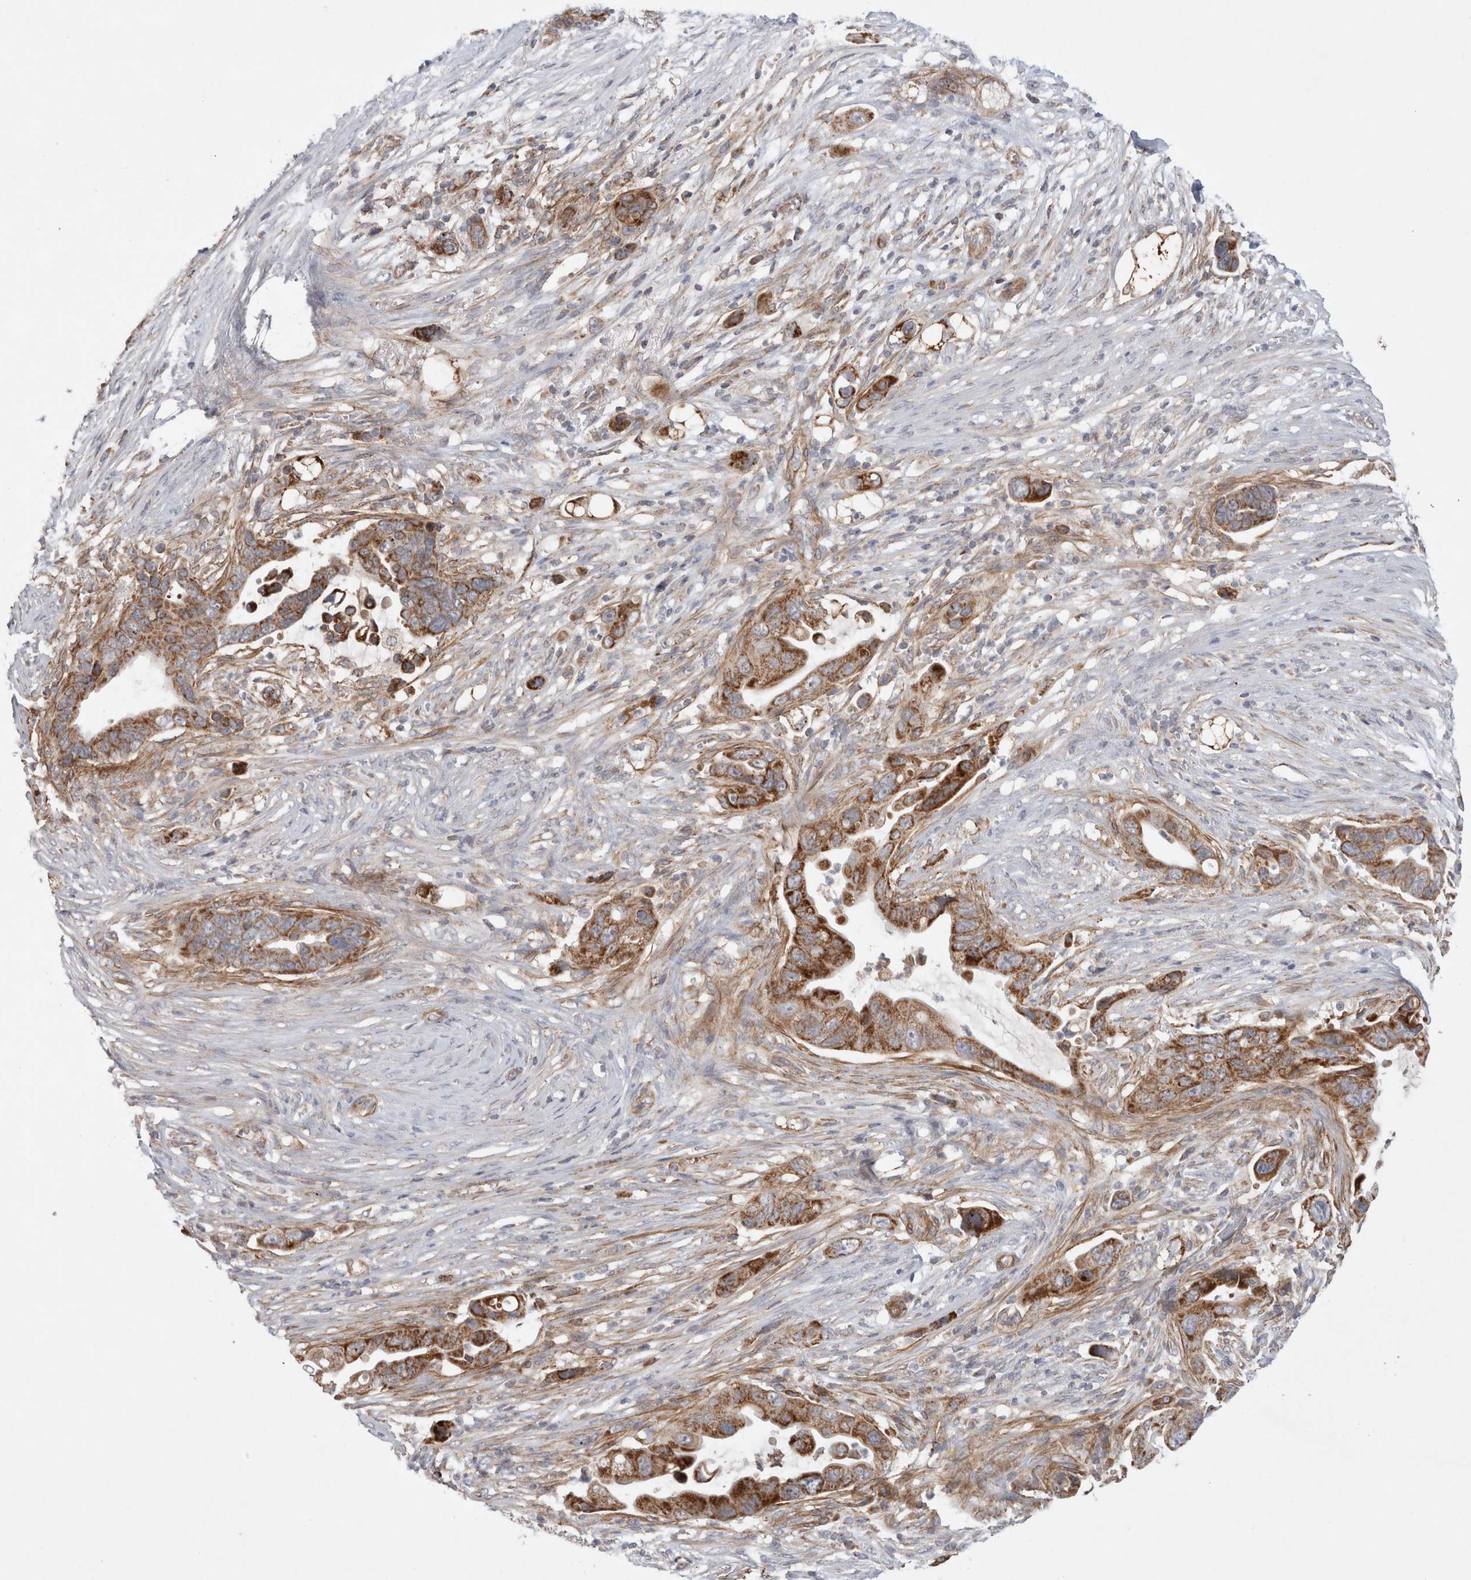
{"staining": {"intensity": "moderate", "quantity": ">75%", "location": "cytoplasmic/membranous"}, "tissue": "pancreatic cancer", "cell_type": "Tumor cells", "image_type": "cancer", "snomed": [{"axis": "morphology", "description": "Adenocarcinoma, NOS"}, {"axis": "topography", "description": "Pancreas"}], "caption": "Tumor cells show moderate cytoplasmic/membranous positivity in approximately >75% of cells in pancreatic cancer. Using DAB (3,3'-diaminobenzidine) (brown) and hematoxylin (blue) stains, captured at high magnification using brightfield microscopy.", "gene": "MRPS28", "patient": {"sex": "female", "age": 72}}